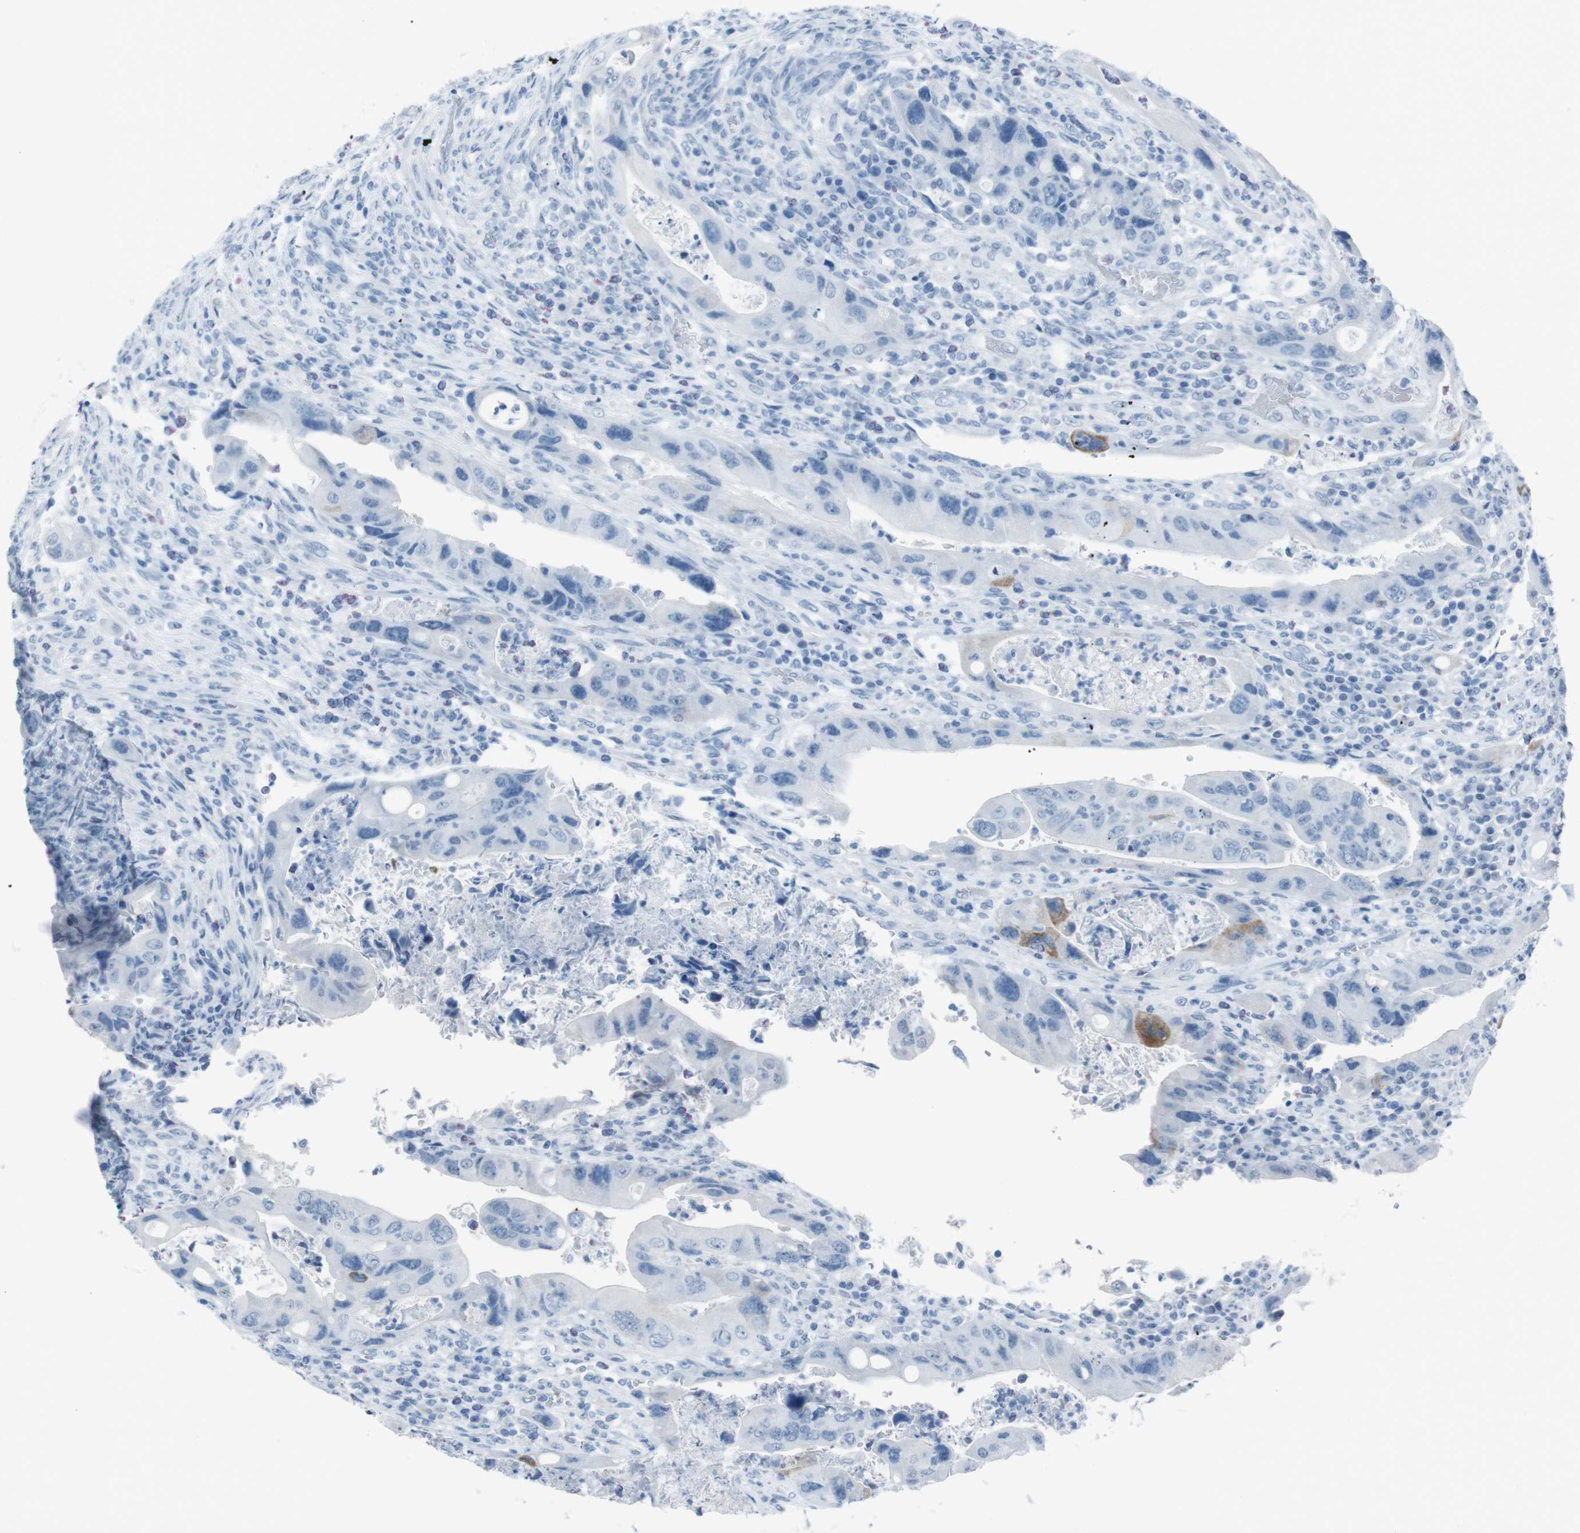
{"staining": {"intensity": "moderate", "quantity": "<25%", "location": "cytoplasmic/membranous"}, "tissue": "colorectal cancer", "cell_type": "Tumor cells", "image_type": "cancer", "snomed": [{"axis": "morphology", "description": "Adenocarcinoma, NOS"}, {"axis": "topography", "description": "Rectum"}], "caption": "Moderate cytoplasmic/membranous expression for a protein is present in about <25% of tumor cells of colorectal adenocarcinoma using IHC.", "gene": "TMEM207", "patient": {"sex": "female", "age": 57}}